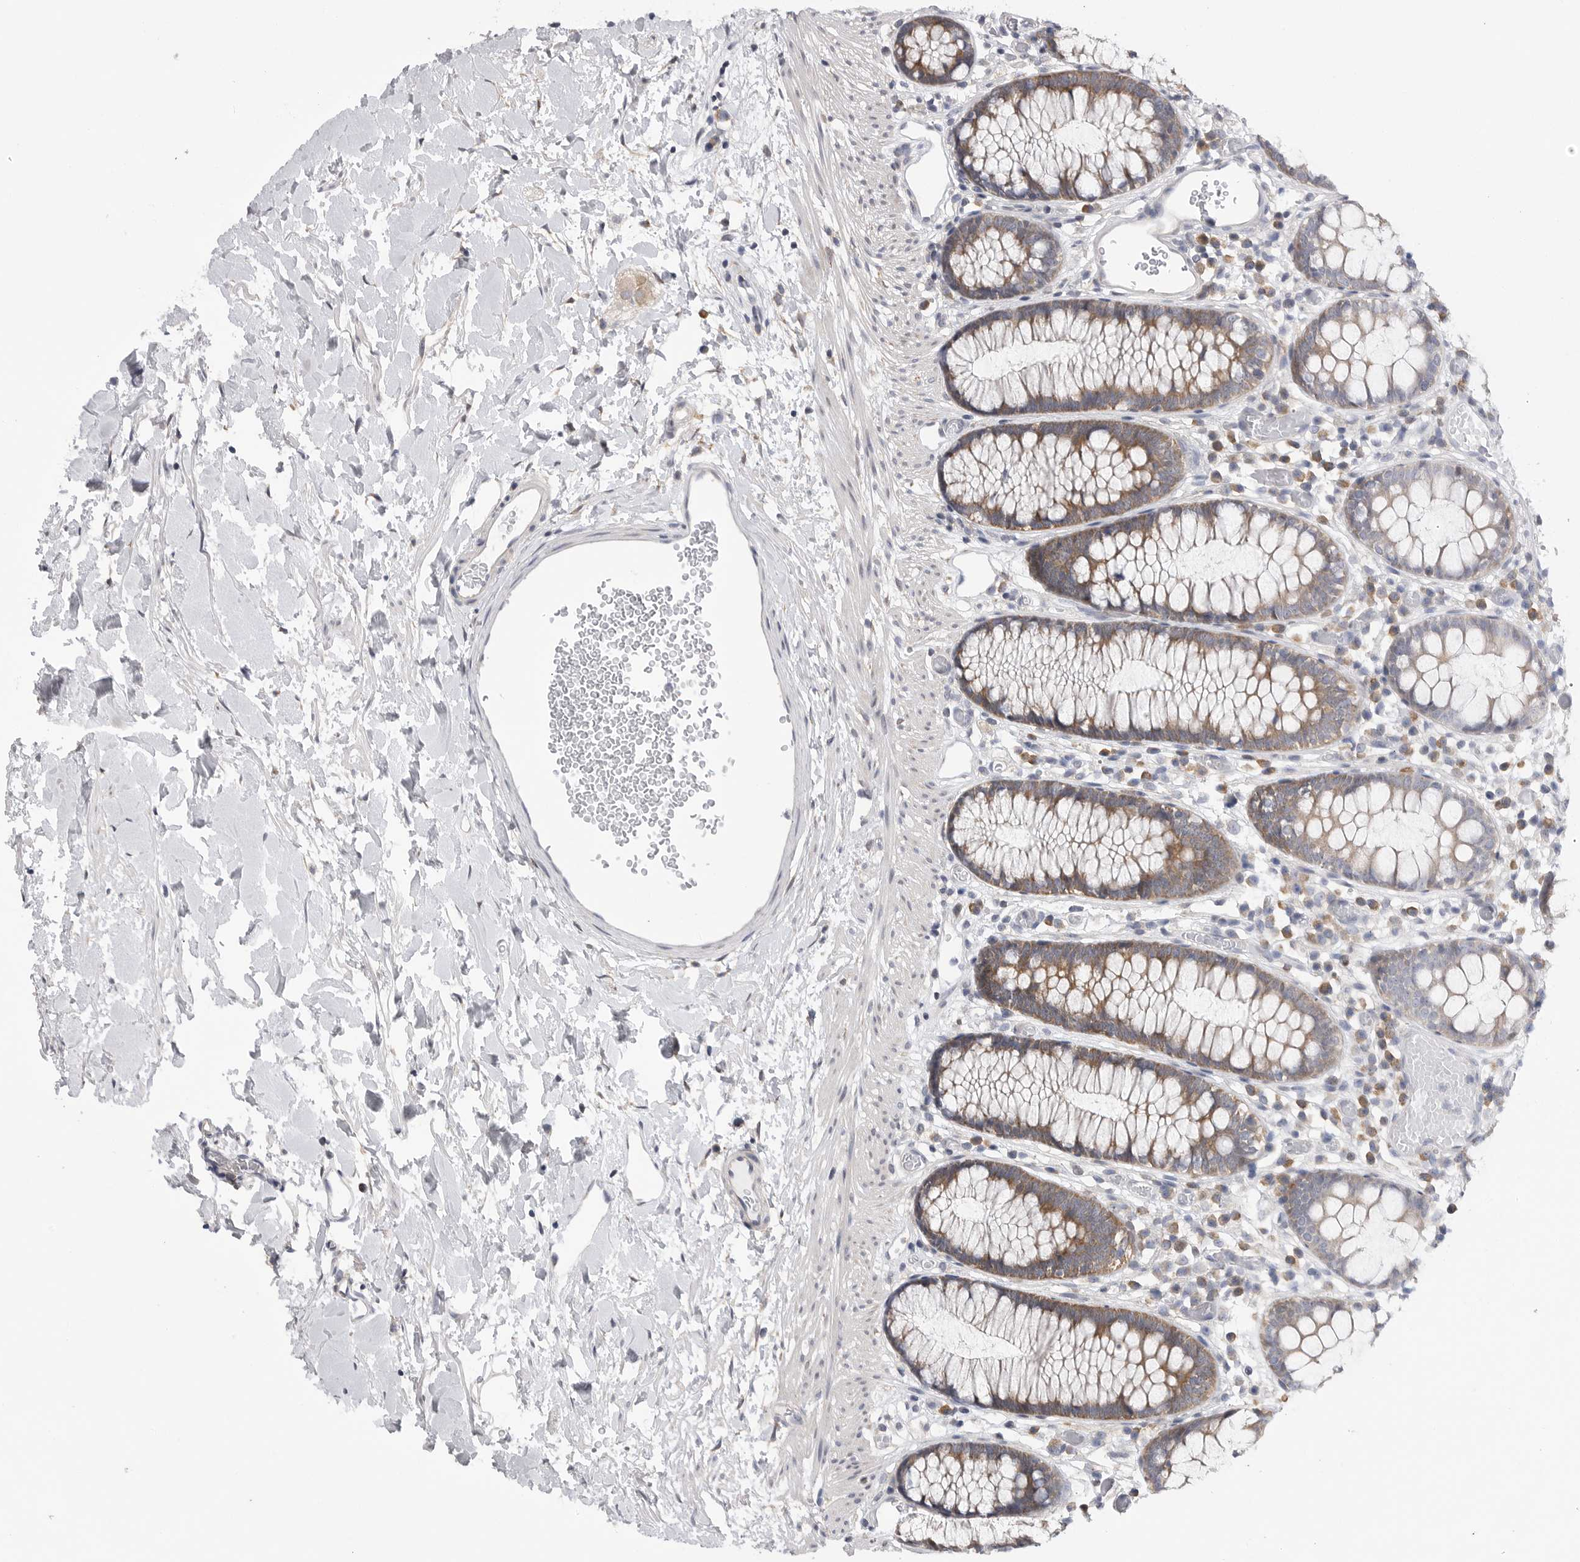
{"staining": {"intensity": "negative", "quantity": "none", "location": "none"}, "tissue": "colon", "cell_type": "Endothelial cells", "image_type": "normal", "snomed": [{"axis": "morphology", "description": "Normal tissue, NOS"}, {"axis": "topography", "description": "Colon"}], "caption": "High power microscopy micrograph of an IHC image of normal colon, revealing no significant positivity in endothelial cells. The staining was performed using DAB (3,3'-diaminobenzidine) to visualize the protein expression in brown, while the nuclei were stained in blue with hematoxylin (Magnification: 20x).", "gene": "FBXO43", "patient": {"sex": "male", "age": 14}}